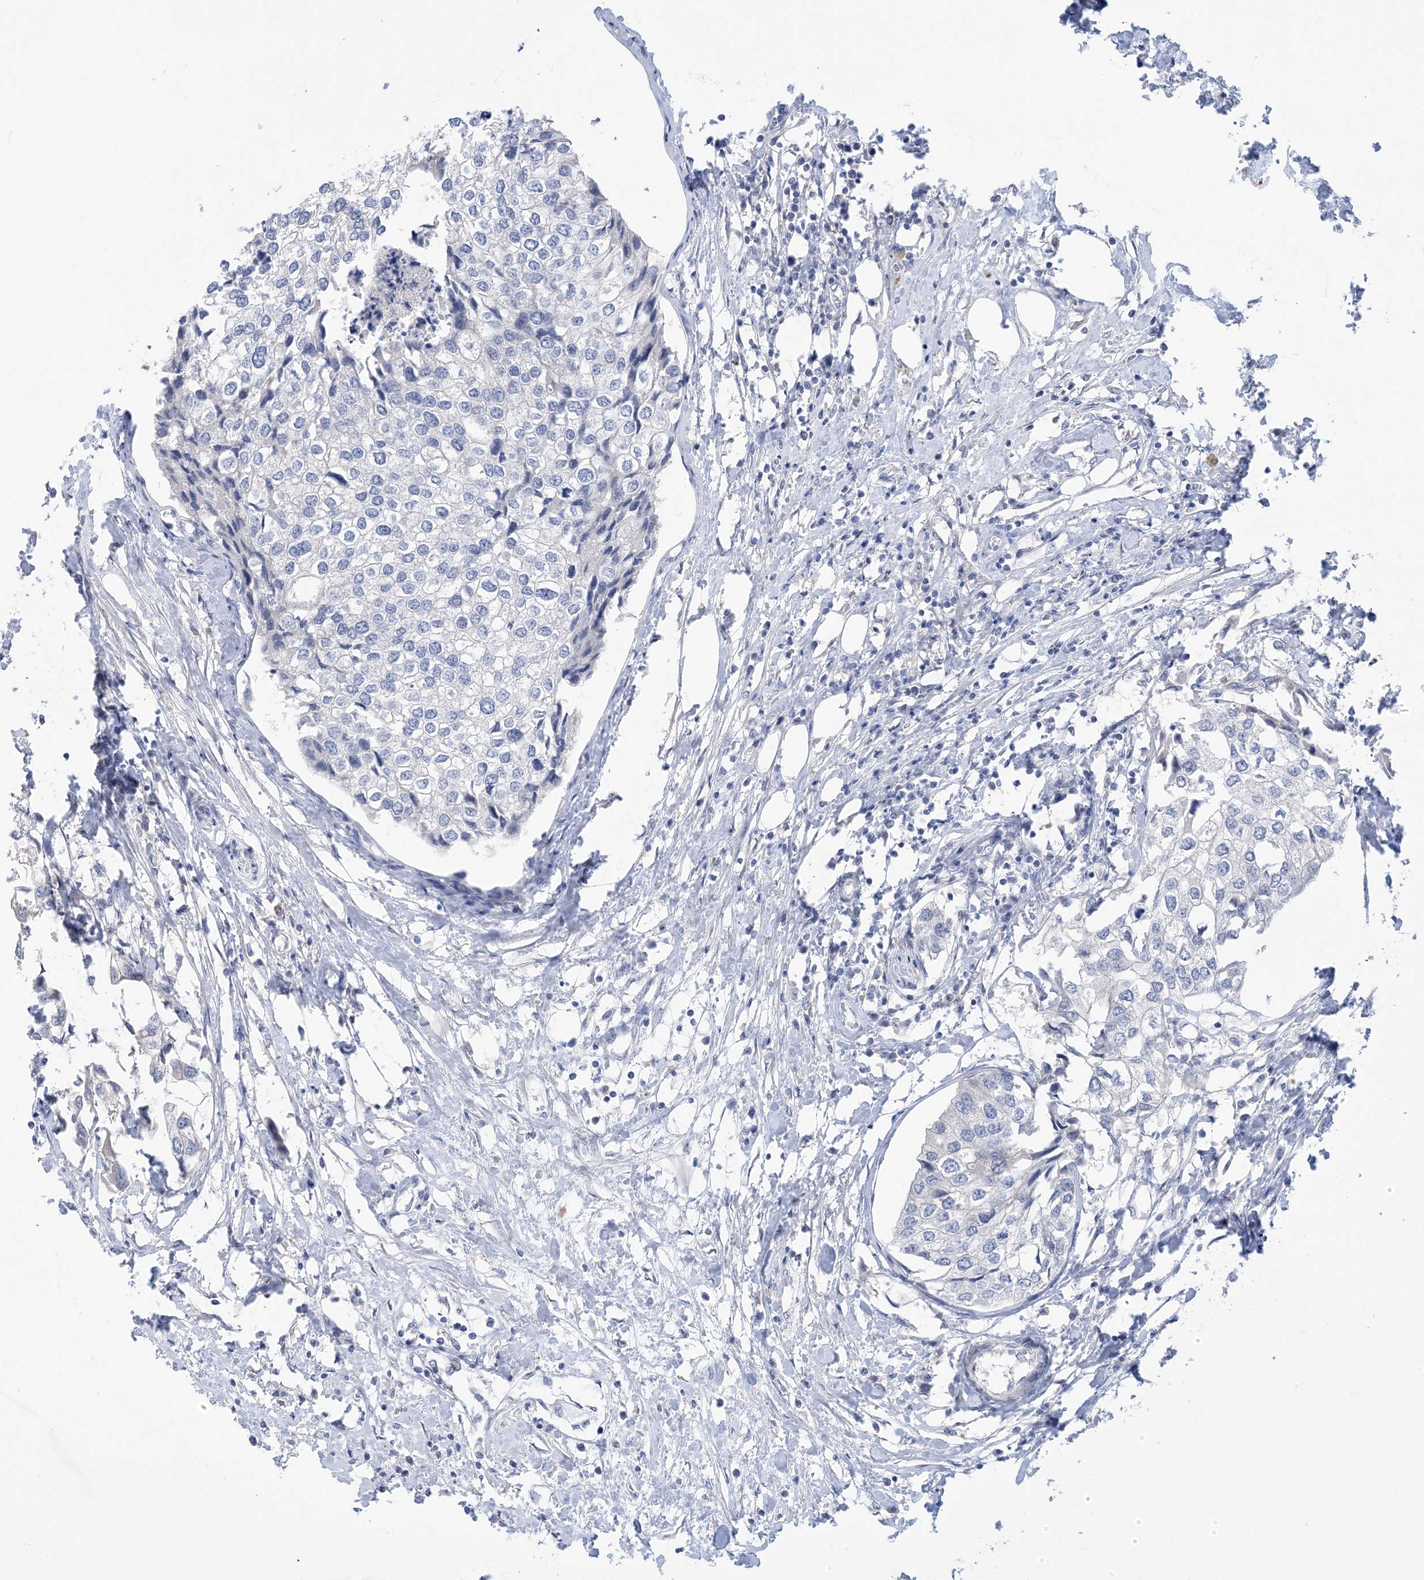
{"staining": {"intensity": "negative", "quantity": "none", "location": "none"}, "tissue": "urothelial cancer", "cell_type": "Tumor cells", "image_type": "cancer", "snomed": [{"axis": "morphology", "description": "Urothelial carcinoma, High grade"}, {"axis": "topography", "description": "Urinary bladder"}], "caption": "Immunohistochemical staining of human high-grade urothelial carcinoma reveals no significant positivity in tumor cells.", "gene": "TTYH1", "patient": {"sex": "male", "age": 64}}